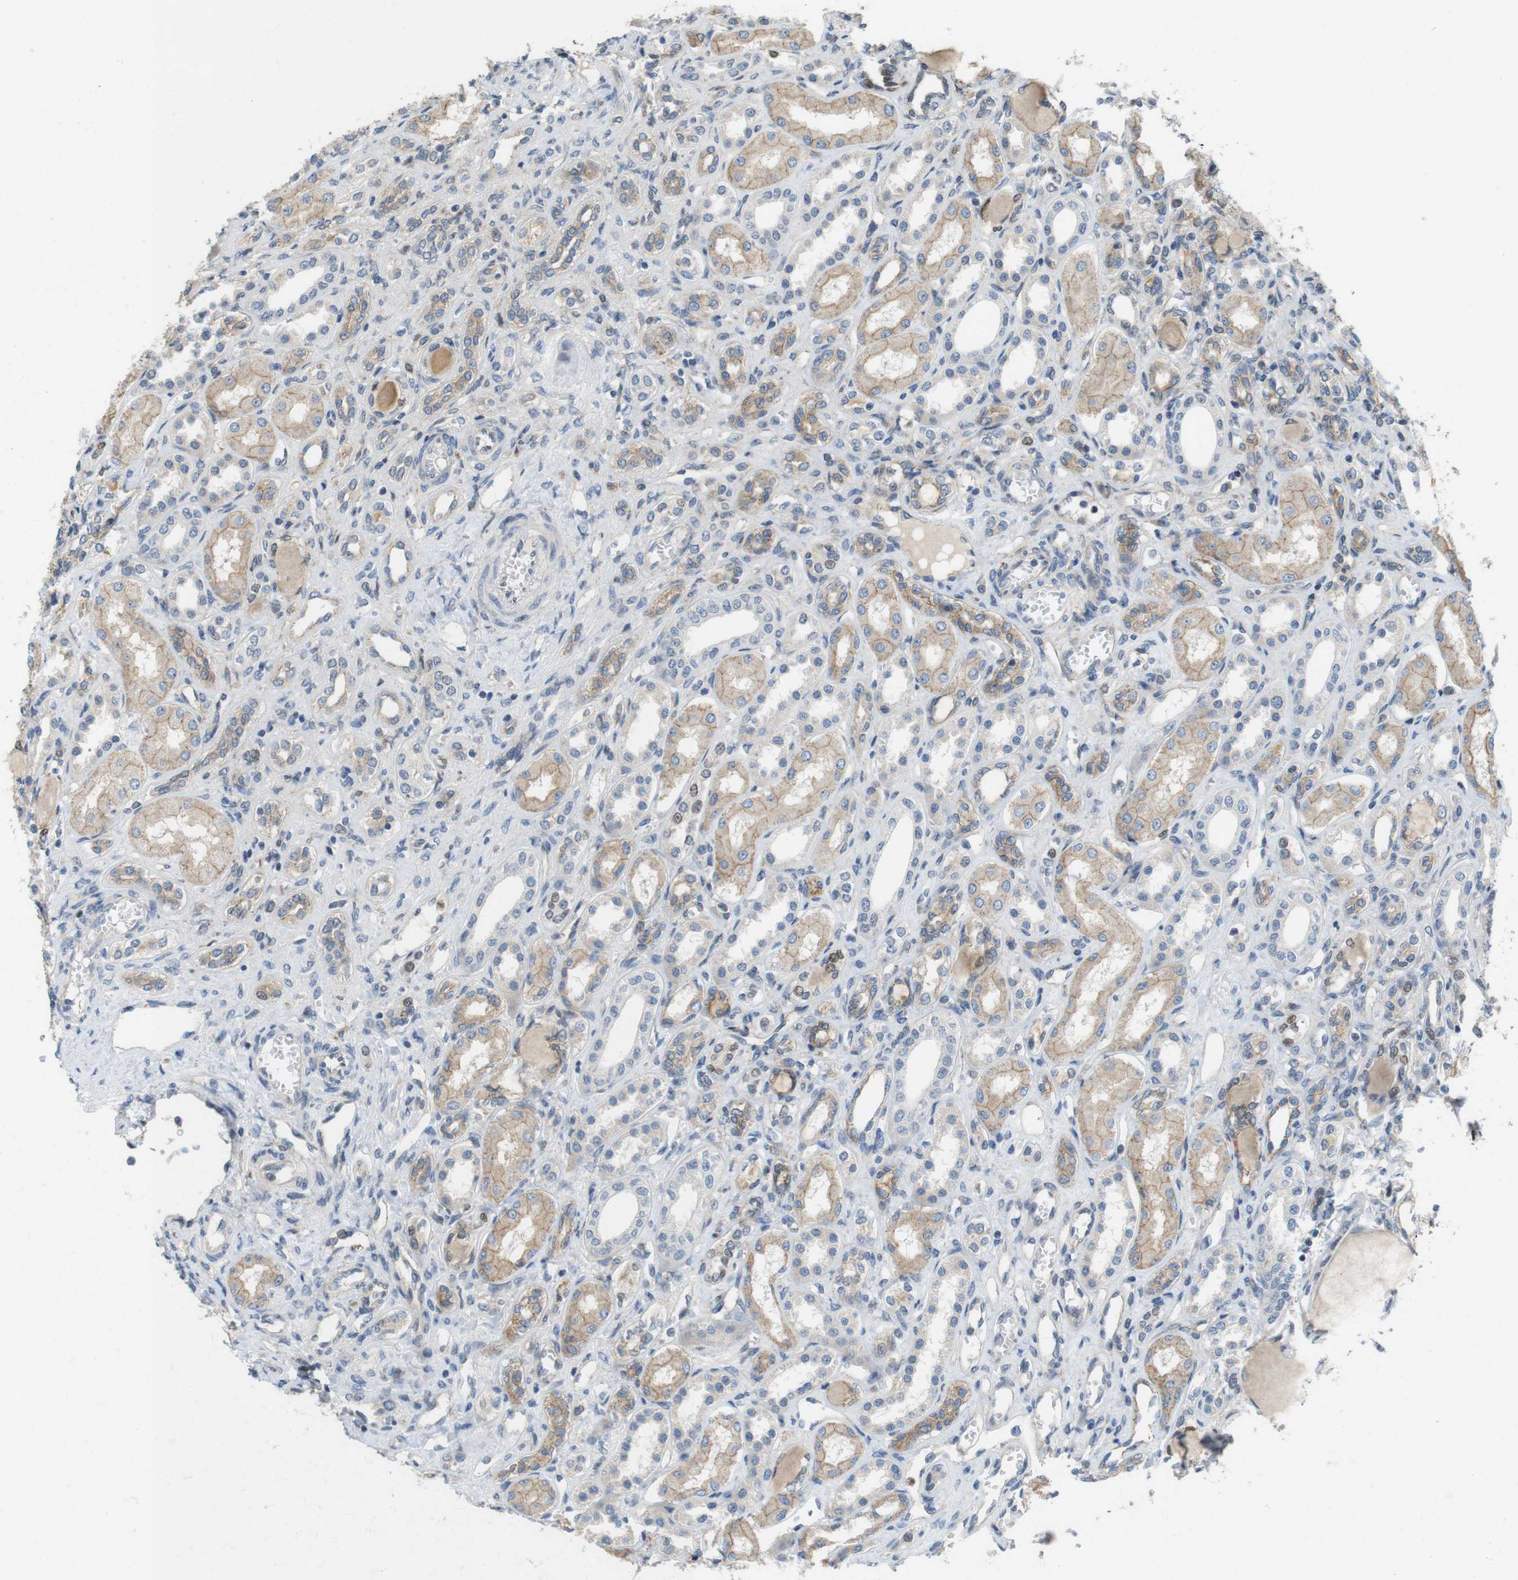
{"staining": {"intensity": "moderate", "quantity": "<25%", "location": "cytoplasmic/membranous"}, "tissue": "kidney", "cell_type": "Cells in glomeruli", "image_type": "normal", "snomed": [{"axis": "morphology", "description": "Normal tissue, NOS"}, {"axis": "topography", "description": "Kidney"}], "caption": "Normal kidney was stained to show a protein in brown. There is low levels of moderate cytoplasmic/membranous staining in approximately <25% of cells in glomeruli.", "gene": "PCDH10", "patient": {"sex": "male", "age": 7}}